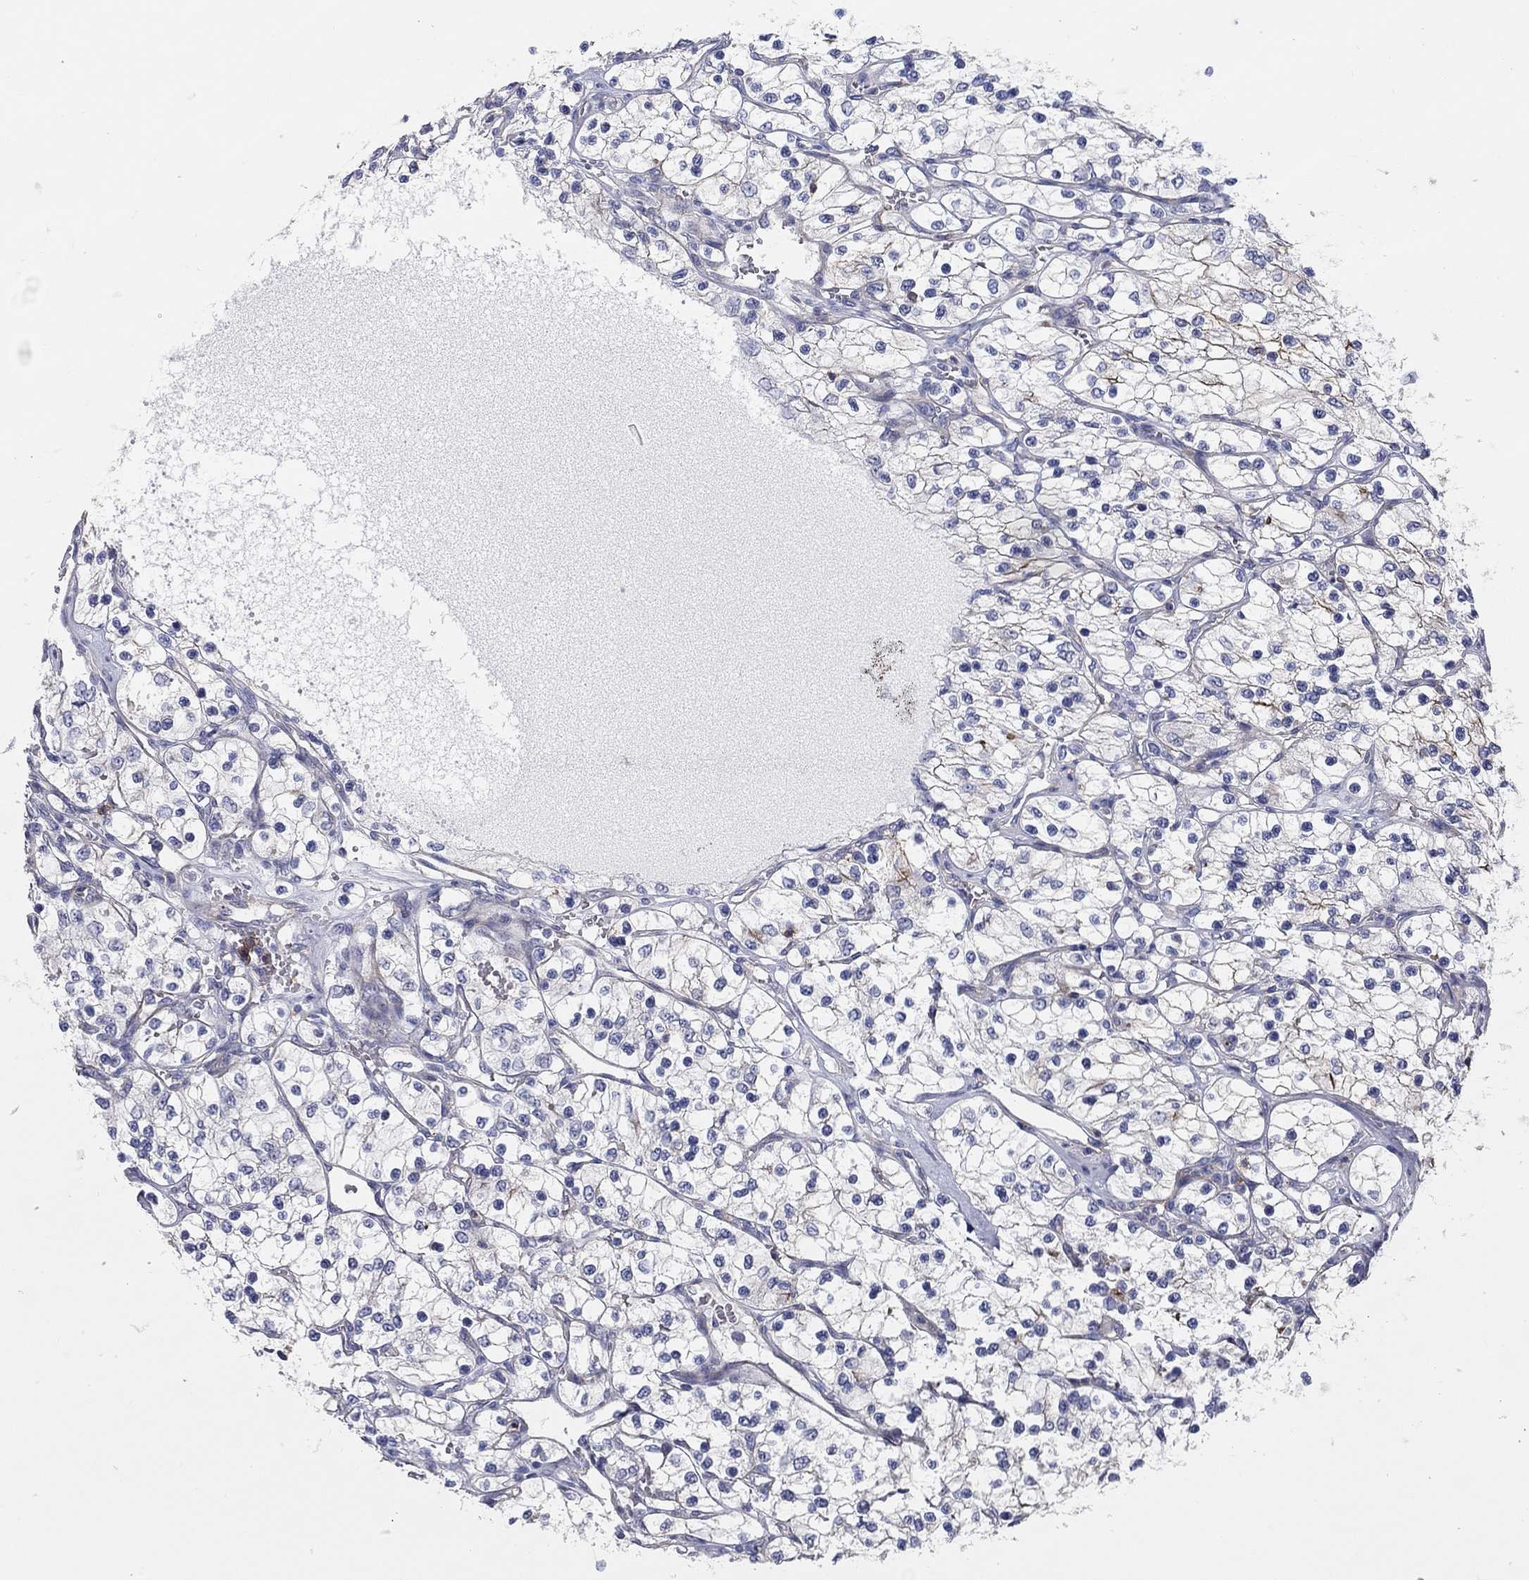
{"staining": {"intensity": "moderate", "quantity": "<25%", "location": "cytoplasmic/membranous"}, "tissue": "renal cancer", "cell_type": "Tumor cells", "image_type": "cancer", "snomed": [{"axis": "morphology", "description": "Adenocarcinoma, NOS"}, {"axis": "topography", "description": "Kidney"}], "caption": "Approximately <25% of tumor cells in human renal cancer (adenocarcinoma) exhibit moderate cytoplasmic/membranous protein expression as visualized by brown immunohistochemical staining.", "gene": "SIT1", "patient": {"sex": "female", "age": 69}}